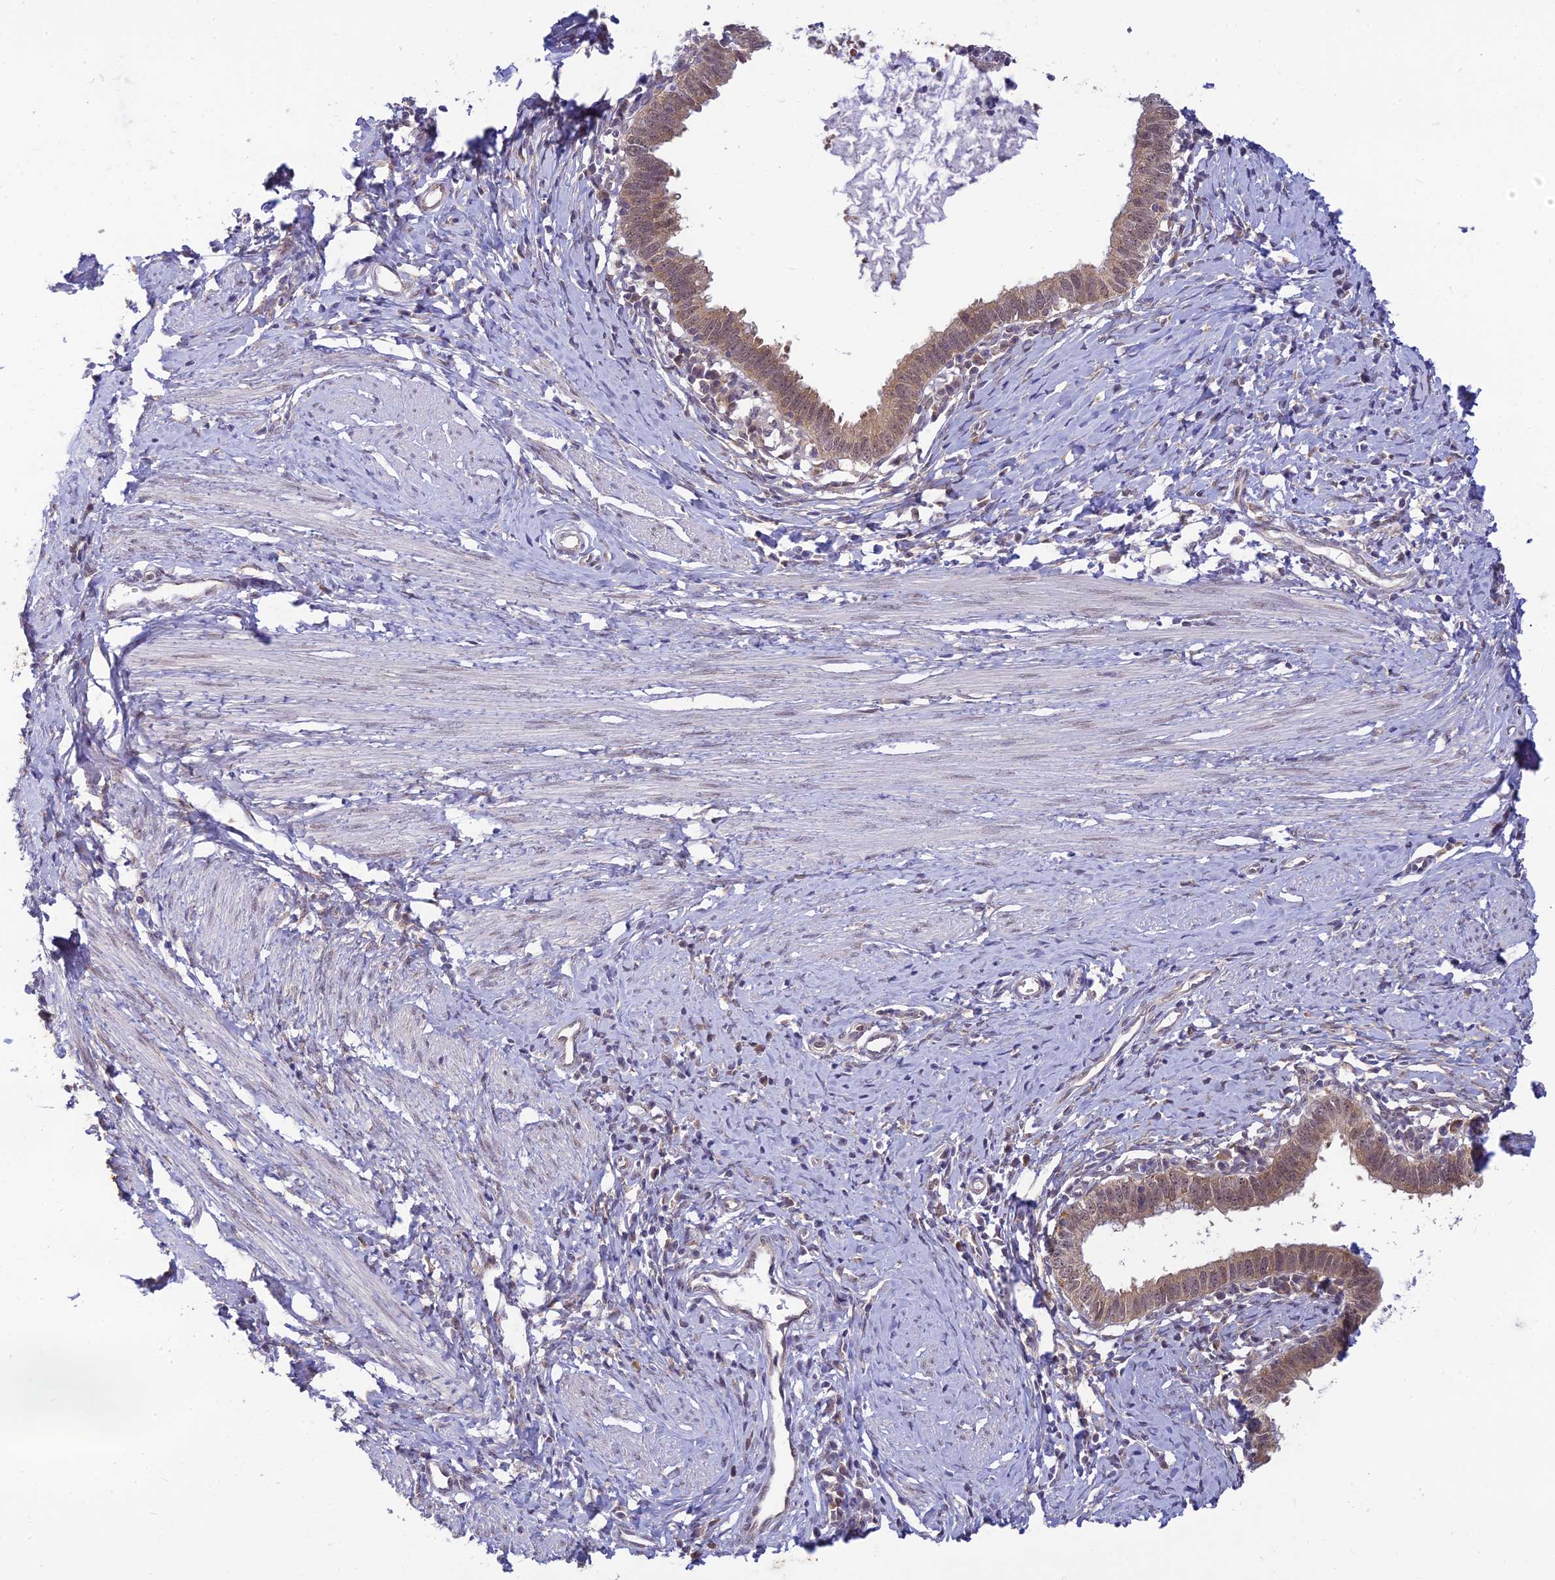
{"staining": {"intensity": "weak", "quantity": ">75%", "location": "cytoplasmic/membranous,nuclear"}, "tissue": "cervical cancer", "cell_type": "Tumor cells", "image_type": "cancer", "snomed": [{"axis": "morphology", "description": "Adenocarcinoma, NOS"}, {"axis": "topography", "description": "Cervix"}], "caption": "Immunohistochemistry of human cervical cancer (adenocarcinoma) displays low levels of weak cytoplasmic/membranous and nuclear expression in approximately >75% of tumor cells.", "gene": "SKIC8", "patient": {"sex": "female", "age": 36}}